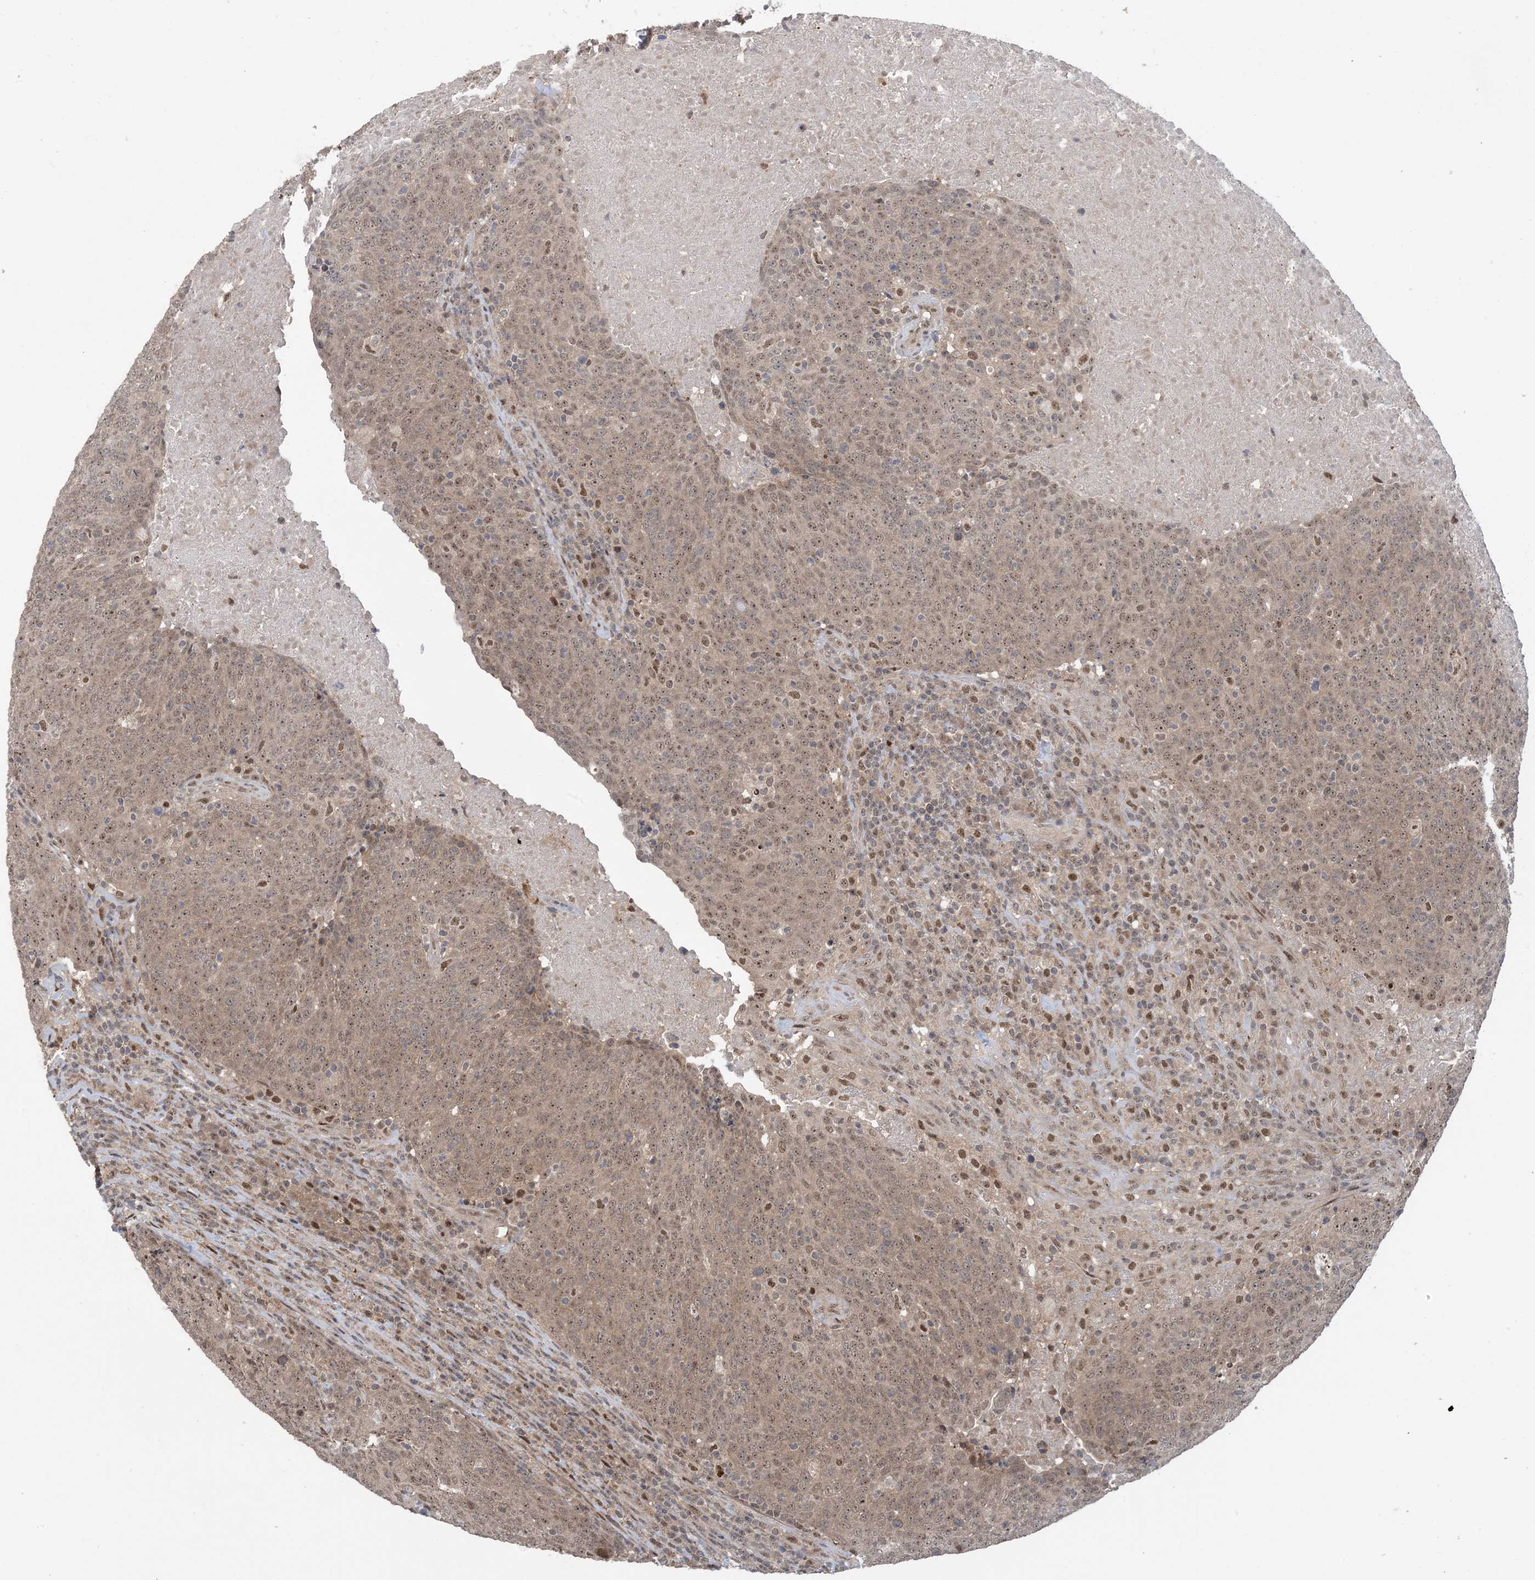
{"staining": {"intensity": "moderate", "quantity": ">75%", "location": "nuclear"}, "tissue": "head and neck cancer", "cell_type": "Tumor cells", "image_type": "cancer", "snomed": [{"axis": "morphology", "description": "Squamous cell carcinoma, NOS"}, {"axis": "morphology", "description": "Squamous cell carcinoma, metastatic, NOS"}, {"axis": "topography", "description": "Lymph node"}, {"axis": "topography", "description": "Head-Neck"}], "caption": "This image displays immunohistochemistry (IHC) staining of human head and neck metastatic squamous cell carcinoma, with medium moderate nuclear expression in about >75% of tumor cells.", "gene": "ZNF710", "patient": {"sex": "male", "age": 62}}